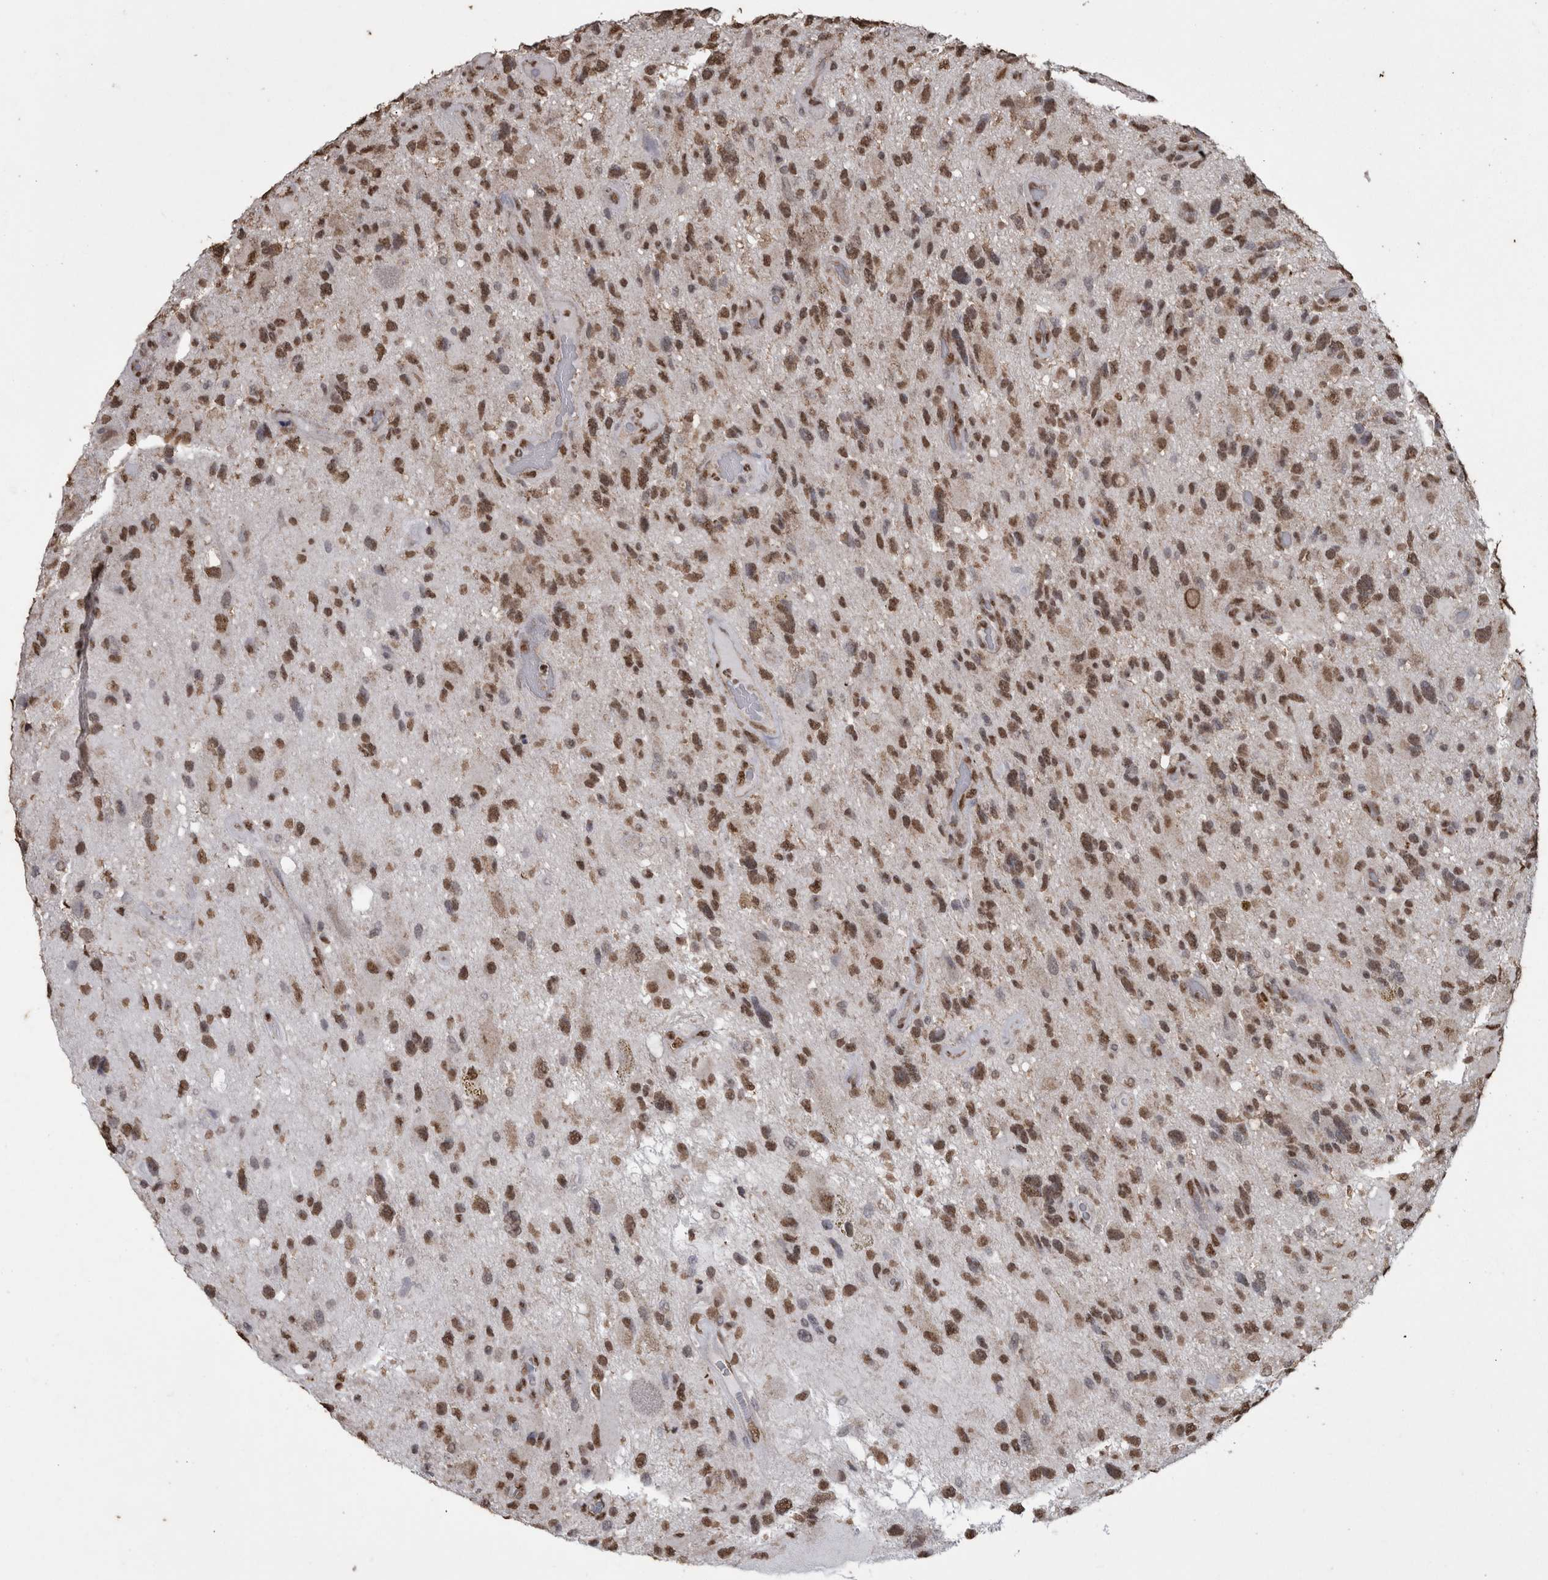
{"staining": {"intensity": "strong", "quantity": ">75%", "location": "nuclear"}, "tissue": "glioma", "cell_type": "Tumor cells", "image_type": "cancer", "snomed": [{"axis": "morphology", "description": "Glioma, malignant, High grade"}, {"axis": "topography", "description": "Brain"}], "caption": "Immunohistochemical staining of human glioma demonstrates high levels of strong nuclear protein positivity in about >75% of tumor cells.", "gene": "SMAD7", "patient": {"sex": "male", "age": 33}}